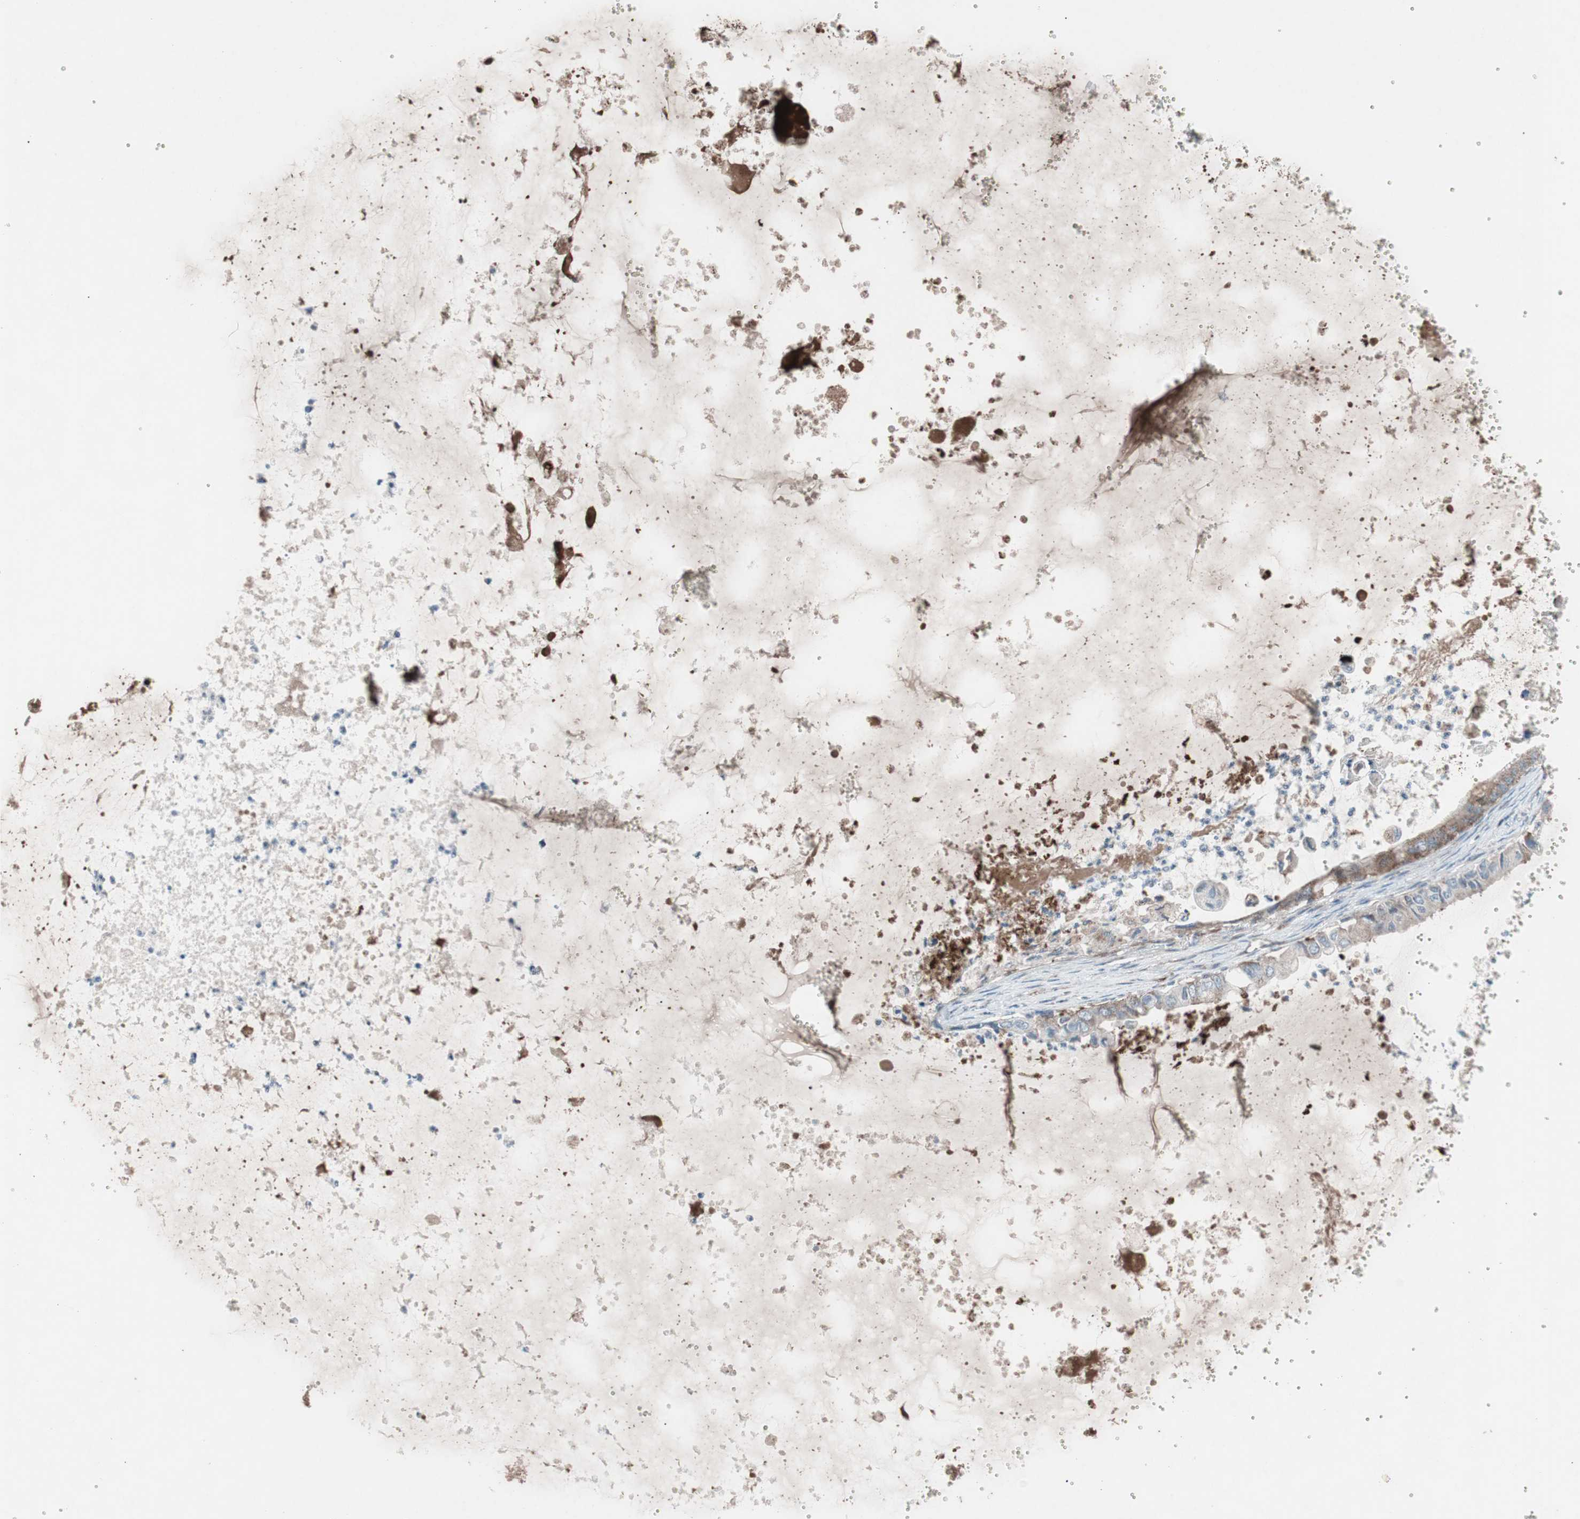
{"staining": {"intensity": "moderate", "quantity": ">75%", "location": "cytoplasmic/membranous"}, "tissue": "ovarian cancer", "cell_type": "Tumor cells", "image_type": "cancer", "snomed": [{"axis": "morphology", "description": "Cystadenocarcinoma, mucinous, NOS"}, {"axis": "topography", "description": "Ovary"}], "caption": "Brown immunohistochemical staining in human ovarian cancer shows moderate cytoplasmic/membranous positivity in about >75% of tumor cells.", "gene": "CCL14", "patient": {"sex": "female", "age": 80}}